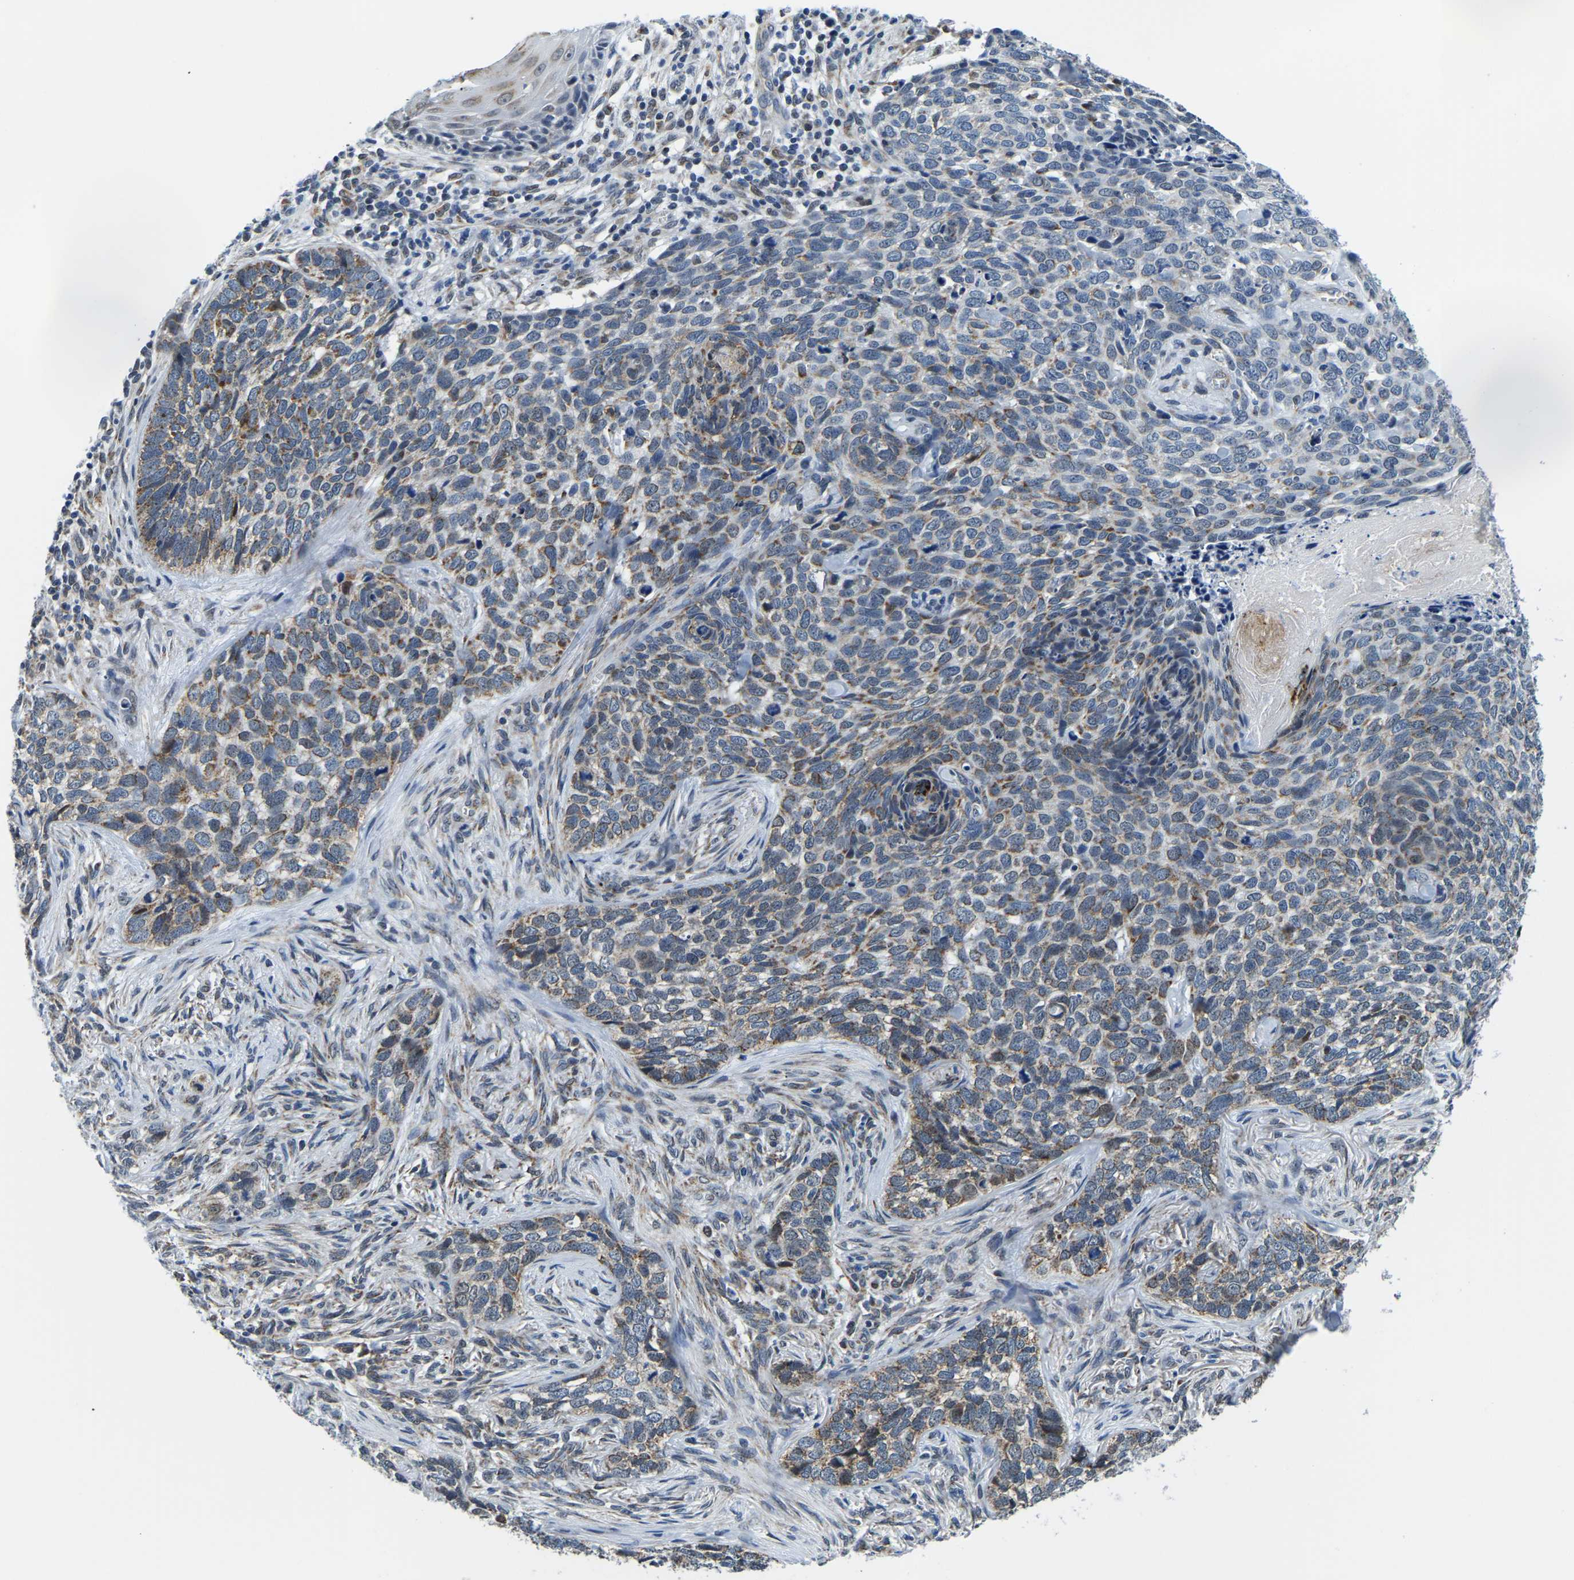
{"staining": {"intensity": "moderate", "quantity": ">75%", "location": "cytoplasmic/membranous"}, "tissue": "skin cancer", "cell_type": "Tumor cells", "image_type": "cancer", "snomed": [{"axis": "morphology", "description": "Basal cell carcinoma"}, {"axis": "topography", "description": "Skin"}], "caption": "A photomicrograph of human basal cell carcinoma (skin) stained for a protein shows moderate cytoplasmic/membranous brown staining in tumor cells. (IHC, brightfield microscopy, high magnification).", "gene": "BNIP3L", "patient": {"sex": "female", "age": 64}}